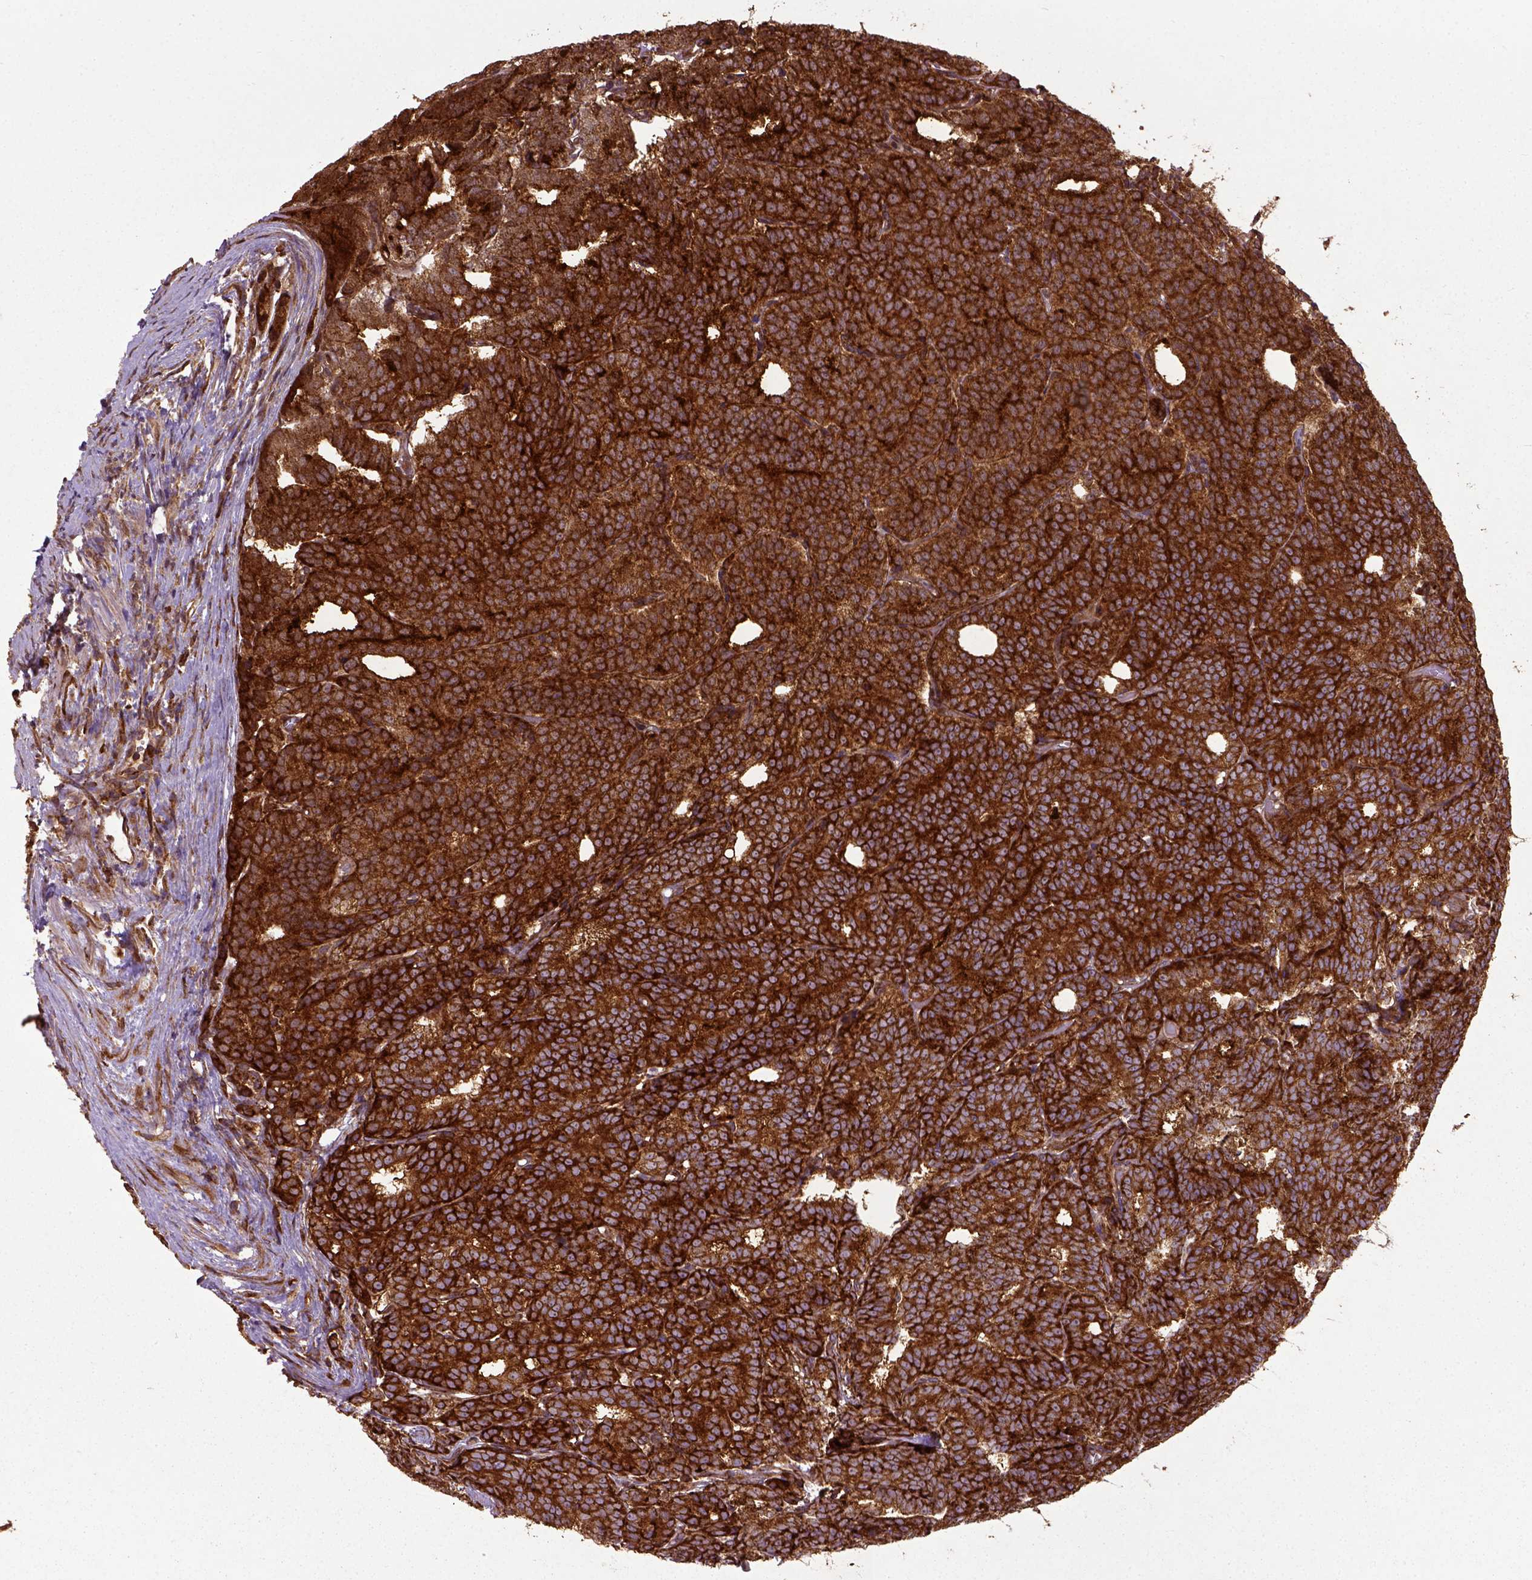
{"staining": {"intensity": "strong", "quantity": ">75%", "location": "cytoplasmic/membranous"}, "tissue": "prostate cancer", "cell_type": "Tumor cells", "image_type": "cancer", "snomed": [{"axis": "morphology", "description": "Adenocarcinoma, High grade"}, {"axis": "topography", "description": "Prostate"}], "caption": "Human high-grade adenocarcinoma (prostate) stained for a protein (brown) shows strong cytoplasmic/membranous positive positivity in about >75% of tumor cells.", "gene": "CAPRIN1", "patient": {"sex": "male", "age": 53}}